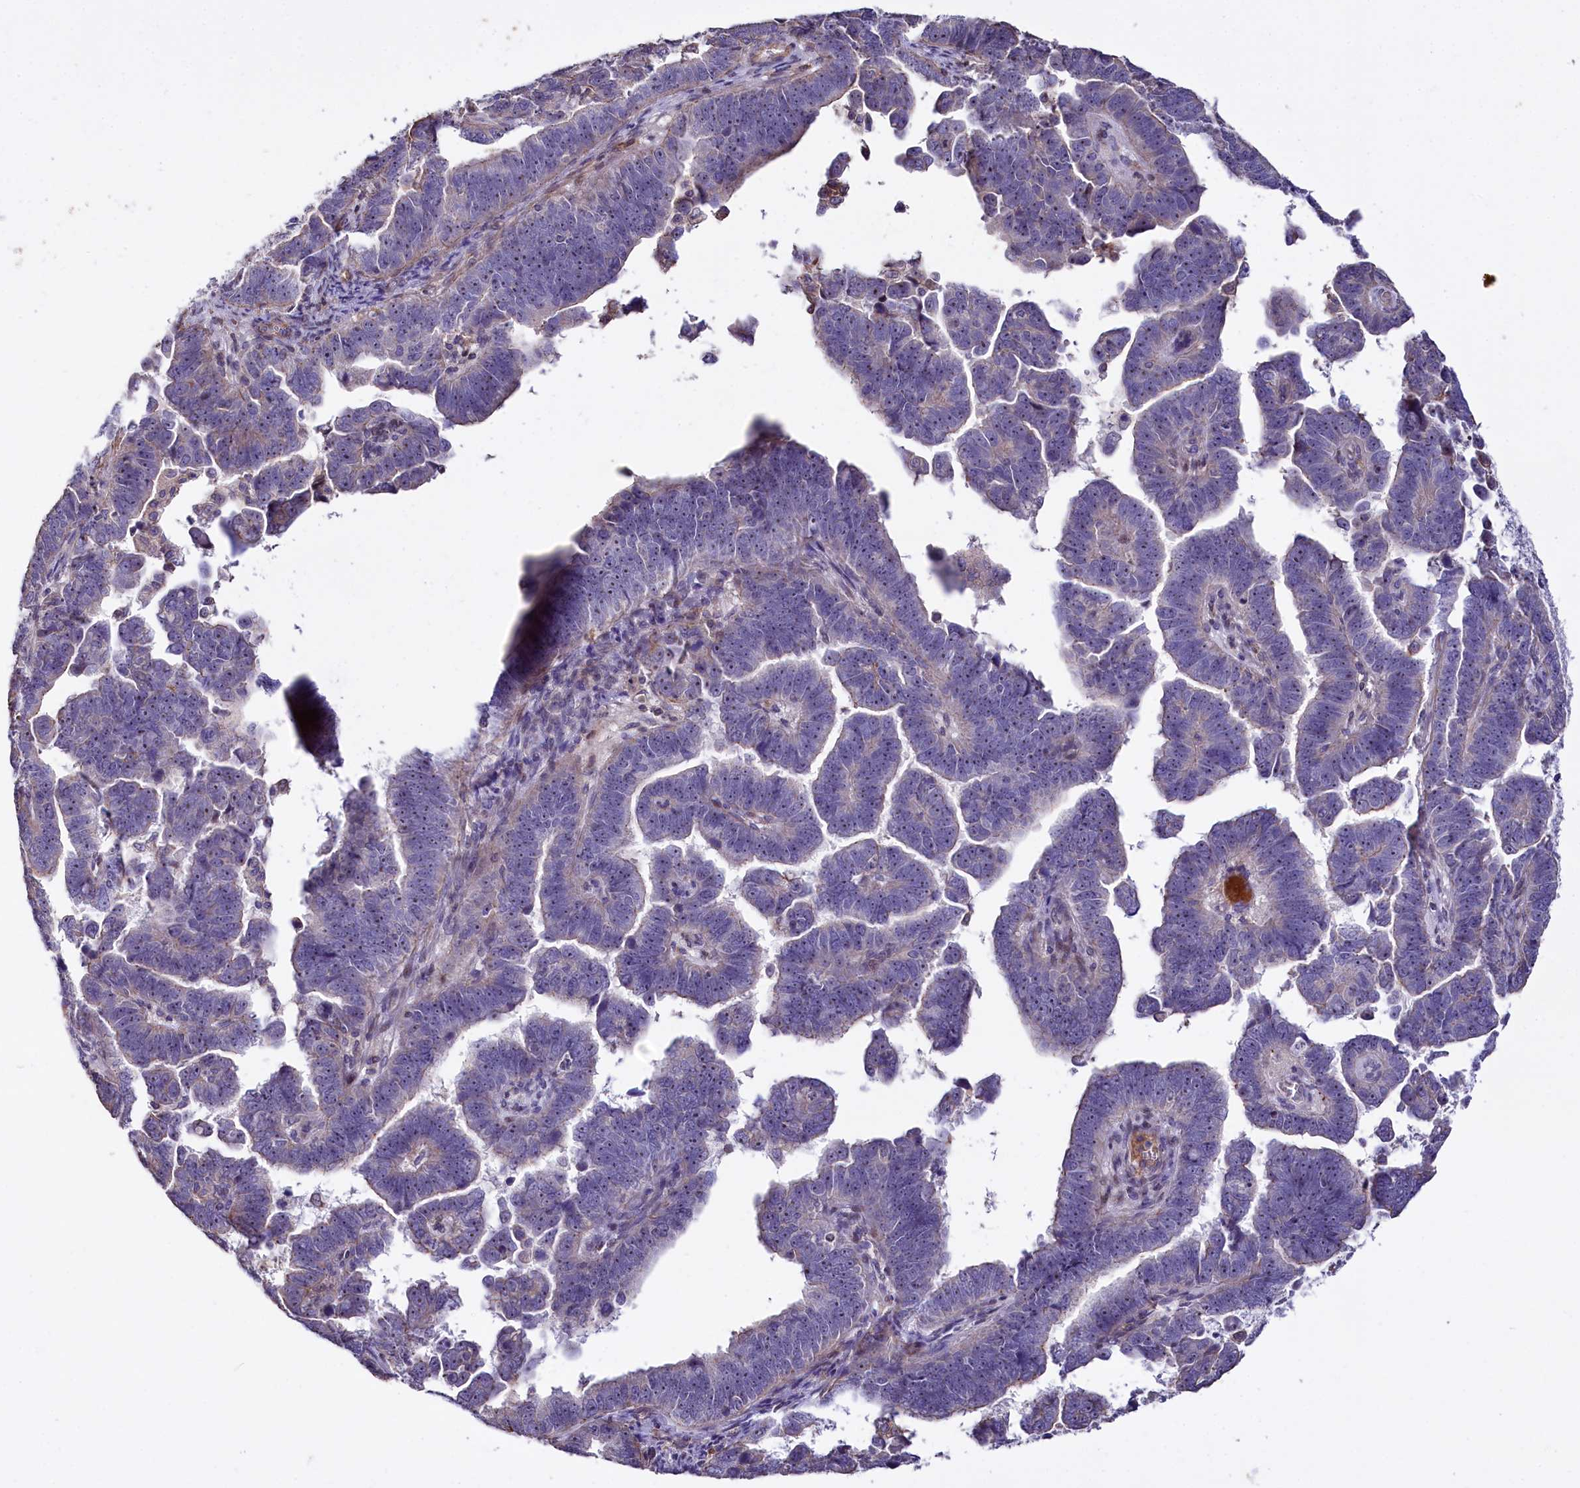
{"staining": {"intensity": "moderate", "quantity": "25%-75%", "location": "nuclear"}, "tissue": "endometrial cancer", "cell_type": "Tumor cells", "image_type": "cancer", "snomed": [{"axis": "morphology", "description": "Adenocarcinoma, NOS"}, {"axis": "topography", "description": "Endometrium"}], "caption": "Endometrial adenocarcinoma stained with a brown dye exhibits moderate nuclear positive expression in about 25%-75% of tumor cells.", "gene": "RPUSD3", "patient": {"sex": "female", "age": 75}}